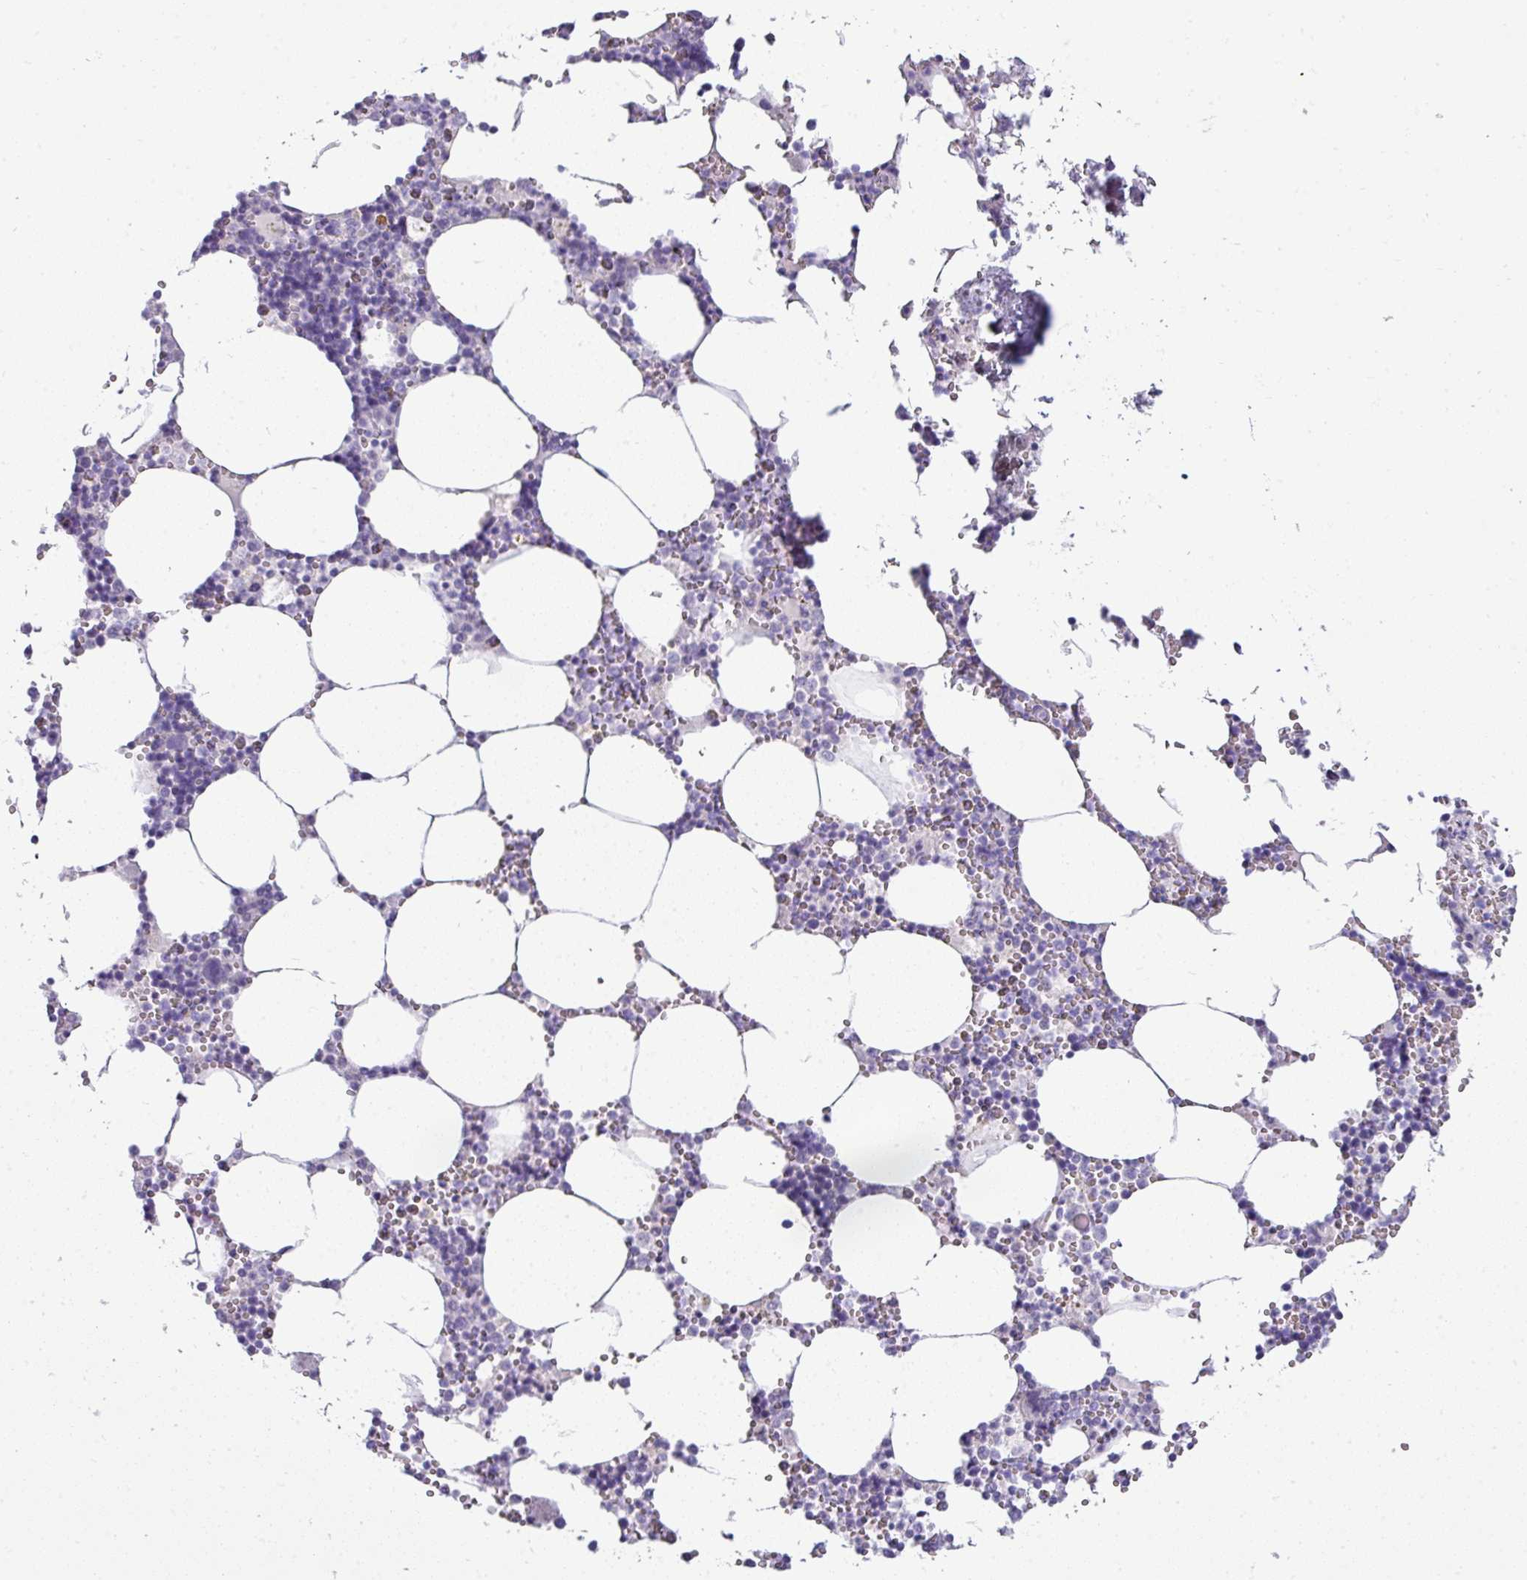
{"staining": {"intensity": "negative", "quantity": "none", "location": "none"}, "tissue": "bone marrow", "cell_type": "Hematopoietic cells", "image_type": "normal", "snomed": [{"axis": "morphology", "description": "Normal tissue, NOS"}, {"axis": "topography", "description": "Bone marrow"}], "caption": "A photomicrograph of bone marrow stained for a protein displays no brown staining in hematopoietic cells.", "gene": "VCX2", "patient": {"sex": "male", "age": 54}}